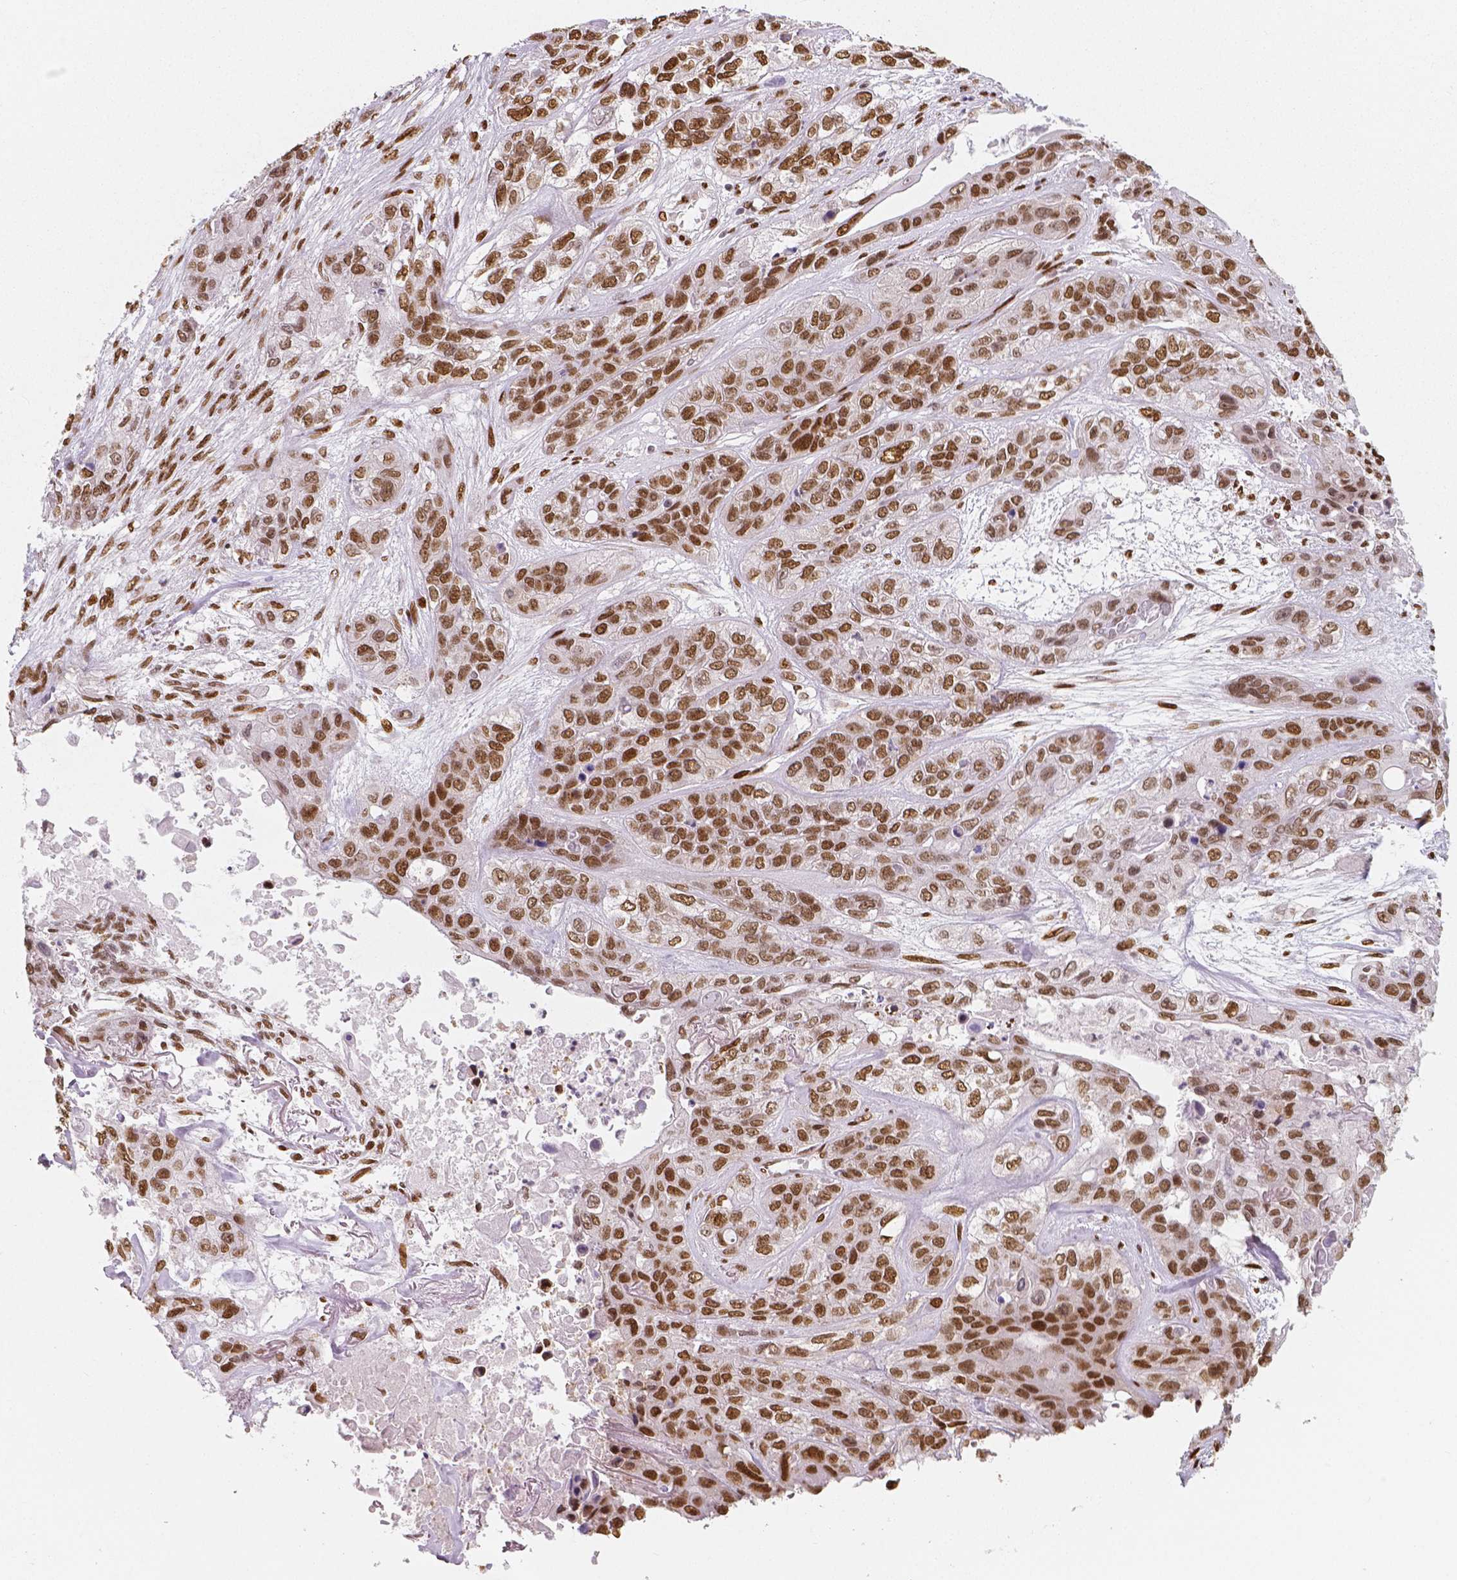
{"staining": {"intensity": "moderate", "quantity": ">75%", "location": "nuclear"}, "tissue": "lung cancer", "cell_type": "Tumor cells", "image_type": "cancer", "snomed": [{"axis": "morphology", "description": "Squamous cell carcinoma, NOS"}, {"axis": "topography", "description": "Lung"}], "caption": "This is an image of IHC staining of squamous cell carcinoma (lung), which shows moderate expression in the nuclear of tumor cells.", "gene": "NUCKS1", "patient": {"sex": "female", "age": 70}}